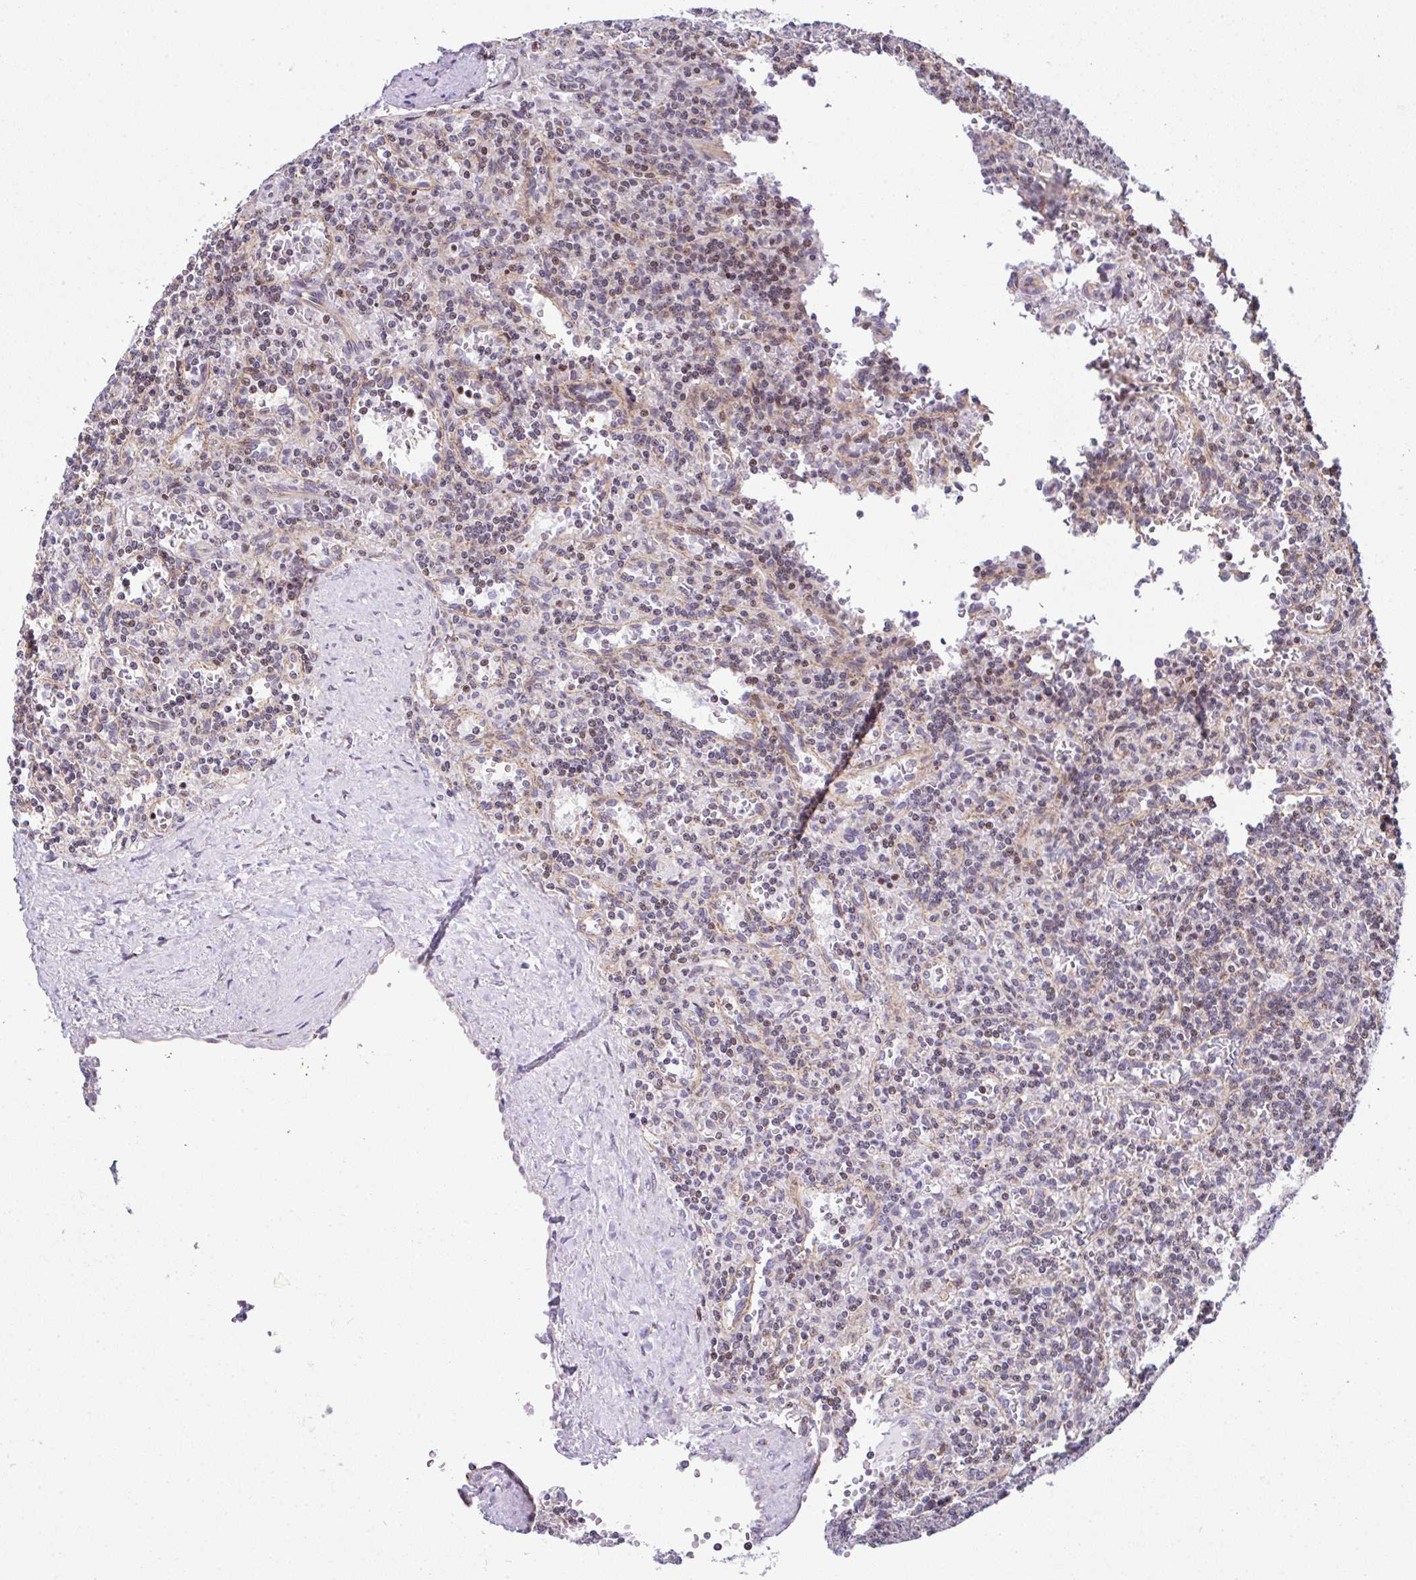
{"staining": {"intensity": "negative", "quantity": "none", "location": "none"}, "tissue": "lymphoma", "cell_type": "Tumor cells", "image_type": "cancer", "snomed": [{"axis": "morphology", "description": "Malignant lymphoma, non-Hodgkin's type, Low grade"}, {"axis": "topography", "description": "Spleen"}], "caption": "The IHC photomicrograph has no significant expression in tumor cells of lymphoma tissue. (DAB (3,3'-diaminobenzidine) IHC with hematoxylin counter stain).", "gene": "FIGNL1", "patient": {"sex": "male", "age": 73}}